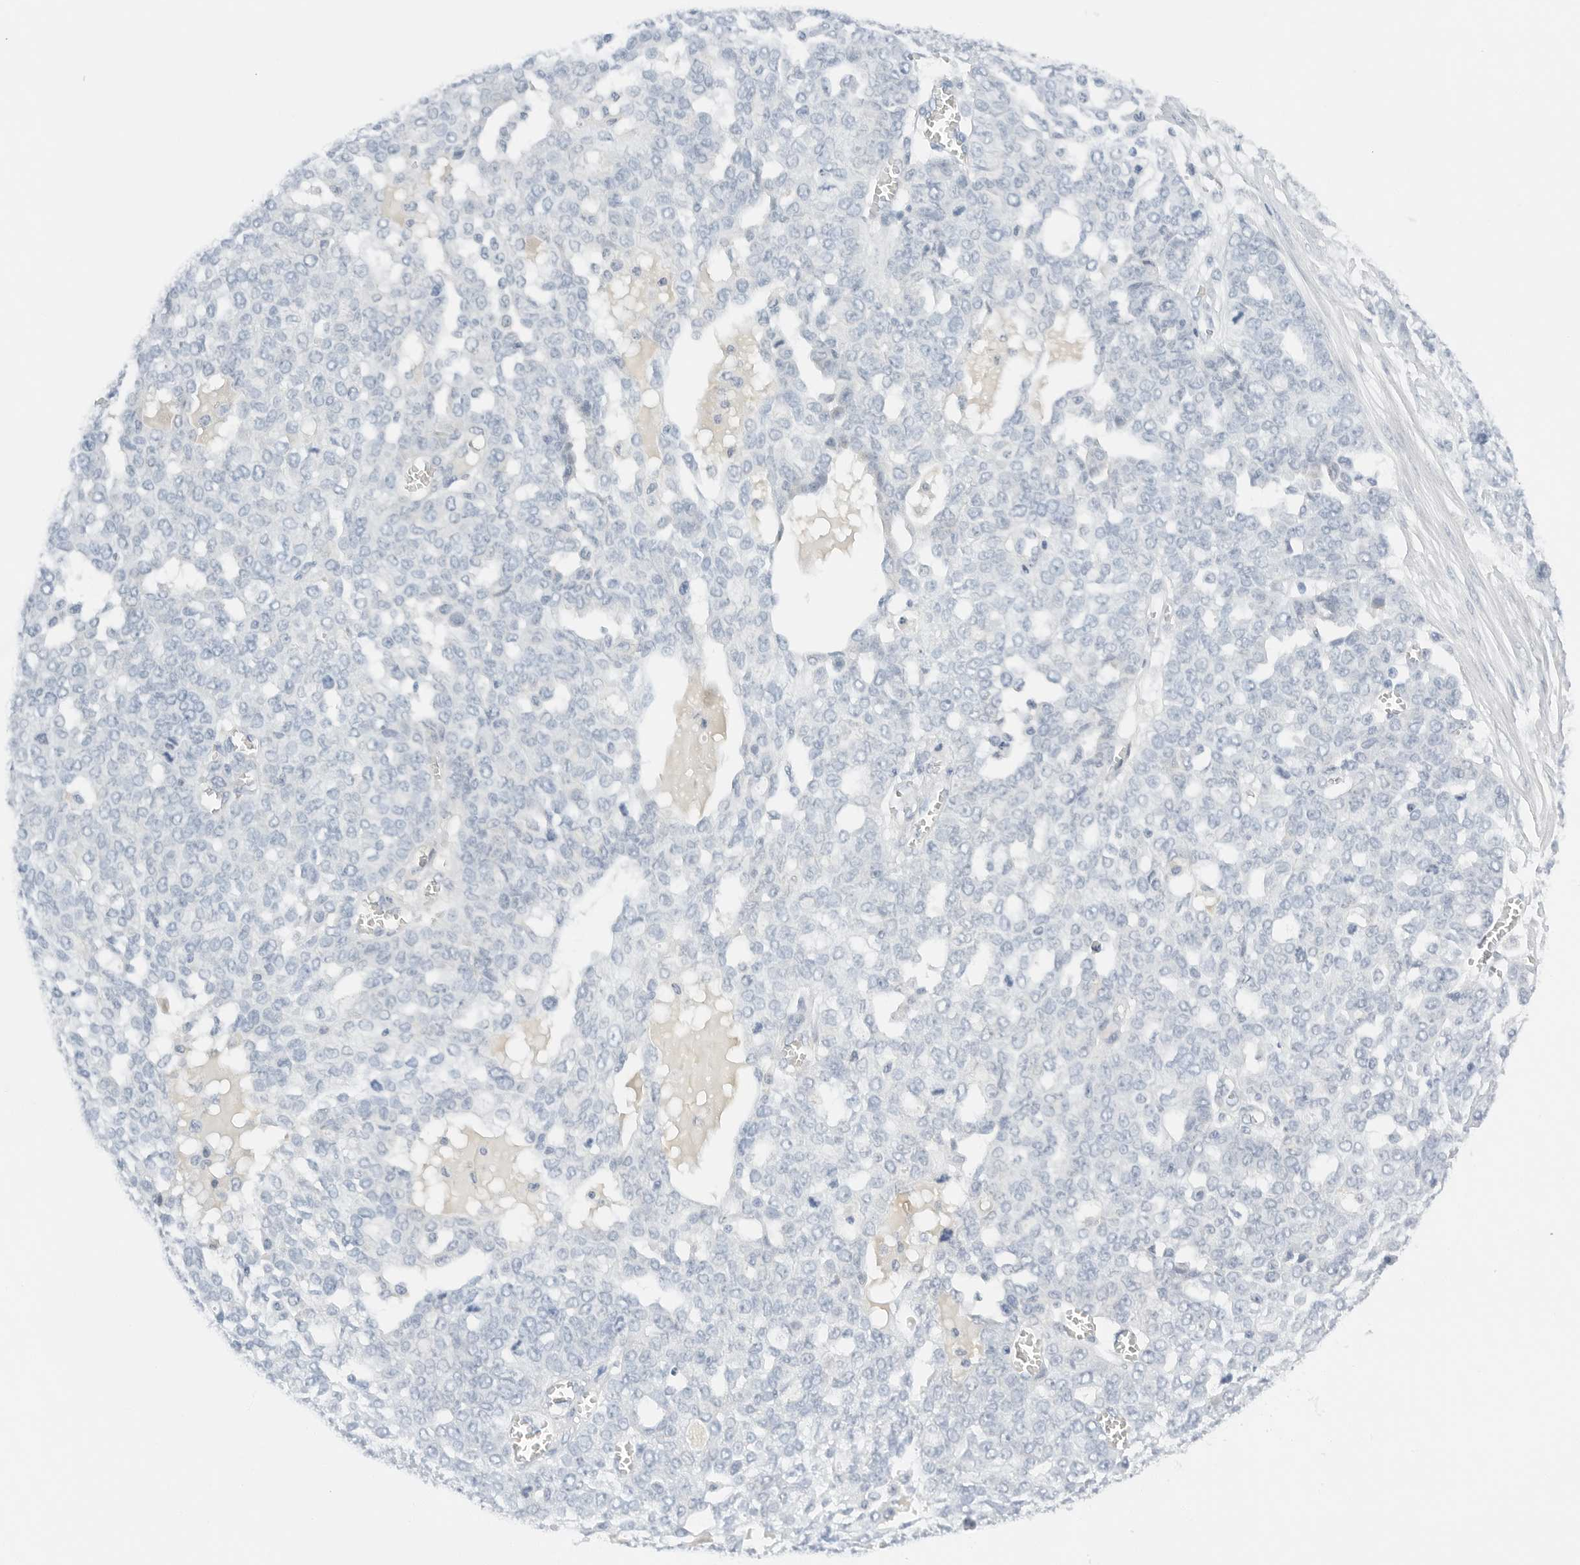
{"staining": {"intensity": "negative", "quantity": "none", "location": "none"}, "tissue": "ovarian cancer", "cell_type": "Tumor cells", "image_type": "cancer", "snomed": [{"axis": "morphology", "description": "Cystadenocarcinoma, serous, NOS"}, {"axis": "topography", "description": "Soft tissue"}, {"axis": "topography", "description": "Ovary"}], "caption": "The immunohistochemistry micrograph has no significant staining in tumor cells of ovarian serous cystadenocarcinoma tissue.", "gene": "PKDCC", "patient": {"sex": "female", "age": 57}}